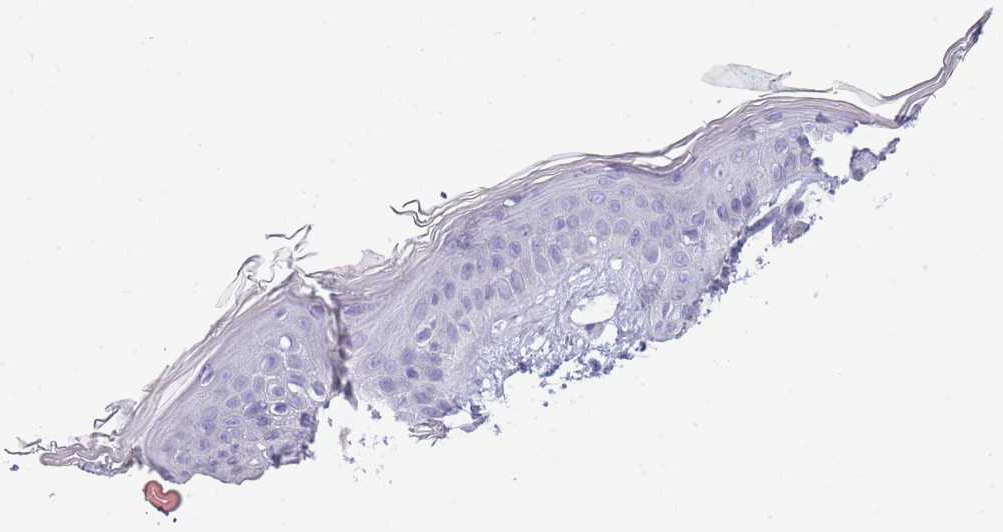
{"staining": {"intensity": "negative", "quantity": "none", "location": "none"}, "tissue": "skin", "cell_type": "Fibroblasts", "image_type": "normal", "snomed": [{"axis": "morphology", "description": "Normal tissue, NOS"}, {"axis": "topography", "description": "Skin"}], "caption": "This is an immunohistochemistry image of unremarkable skin. There is no expression in fibroblasts.", "gene": "RHO", "patient": {"sex": "female", "age": 34}}